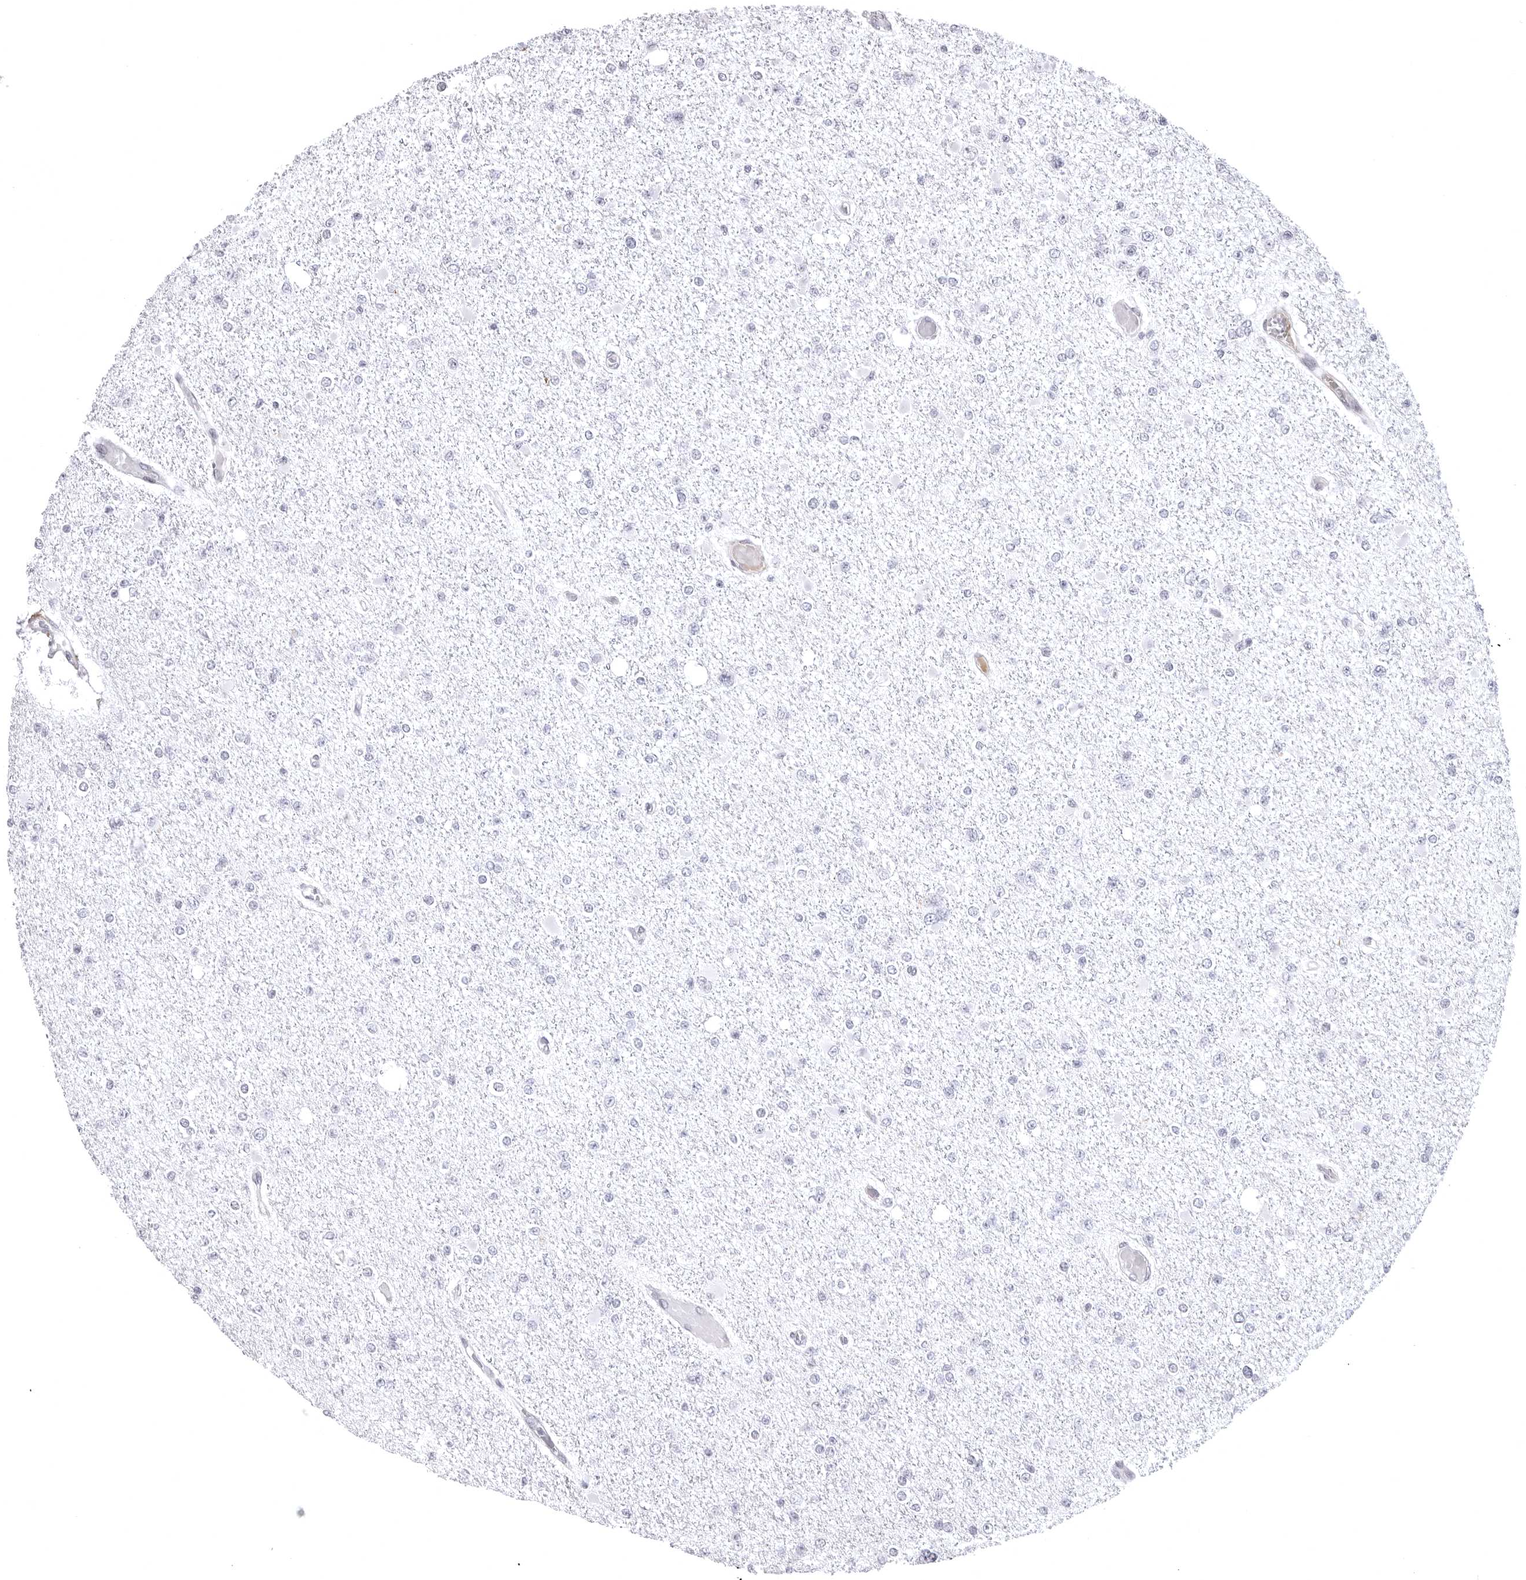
{"staining": {"intensity": "negative", "quantity": "none", "location": "none"}, "tissue": "glioma", "cell_type": "Tumor cells", "image_type": "cancer", "snomed": [{"axis": "morphology", "description": "Glioma, malignant, Low grade"}, {"axis": "topography", "description": "Brain"}], "caption": "Immunohistochemical staining of malignant glioma (low-grade) exhibits no significant staining in tumor cells.", "gene": "PHF3", "patient": {"sex": "female", "age": 22}}